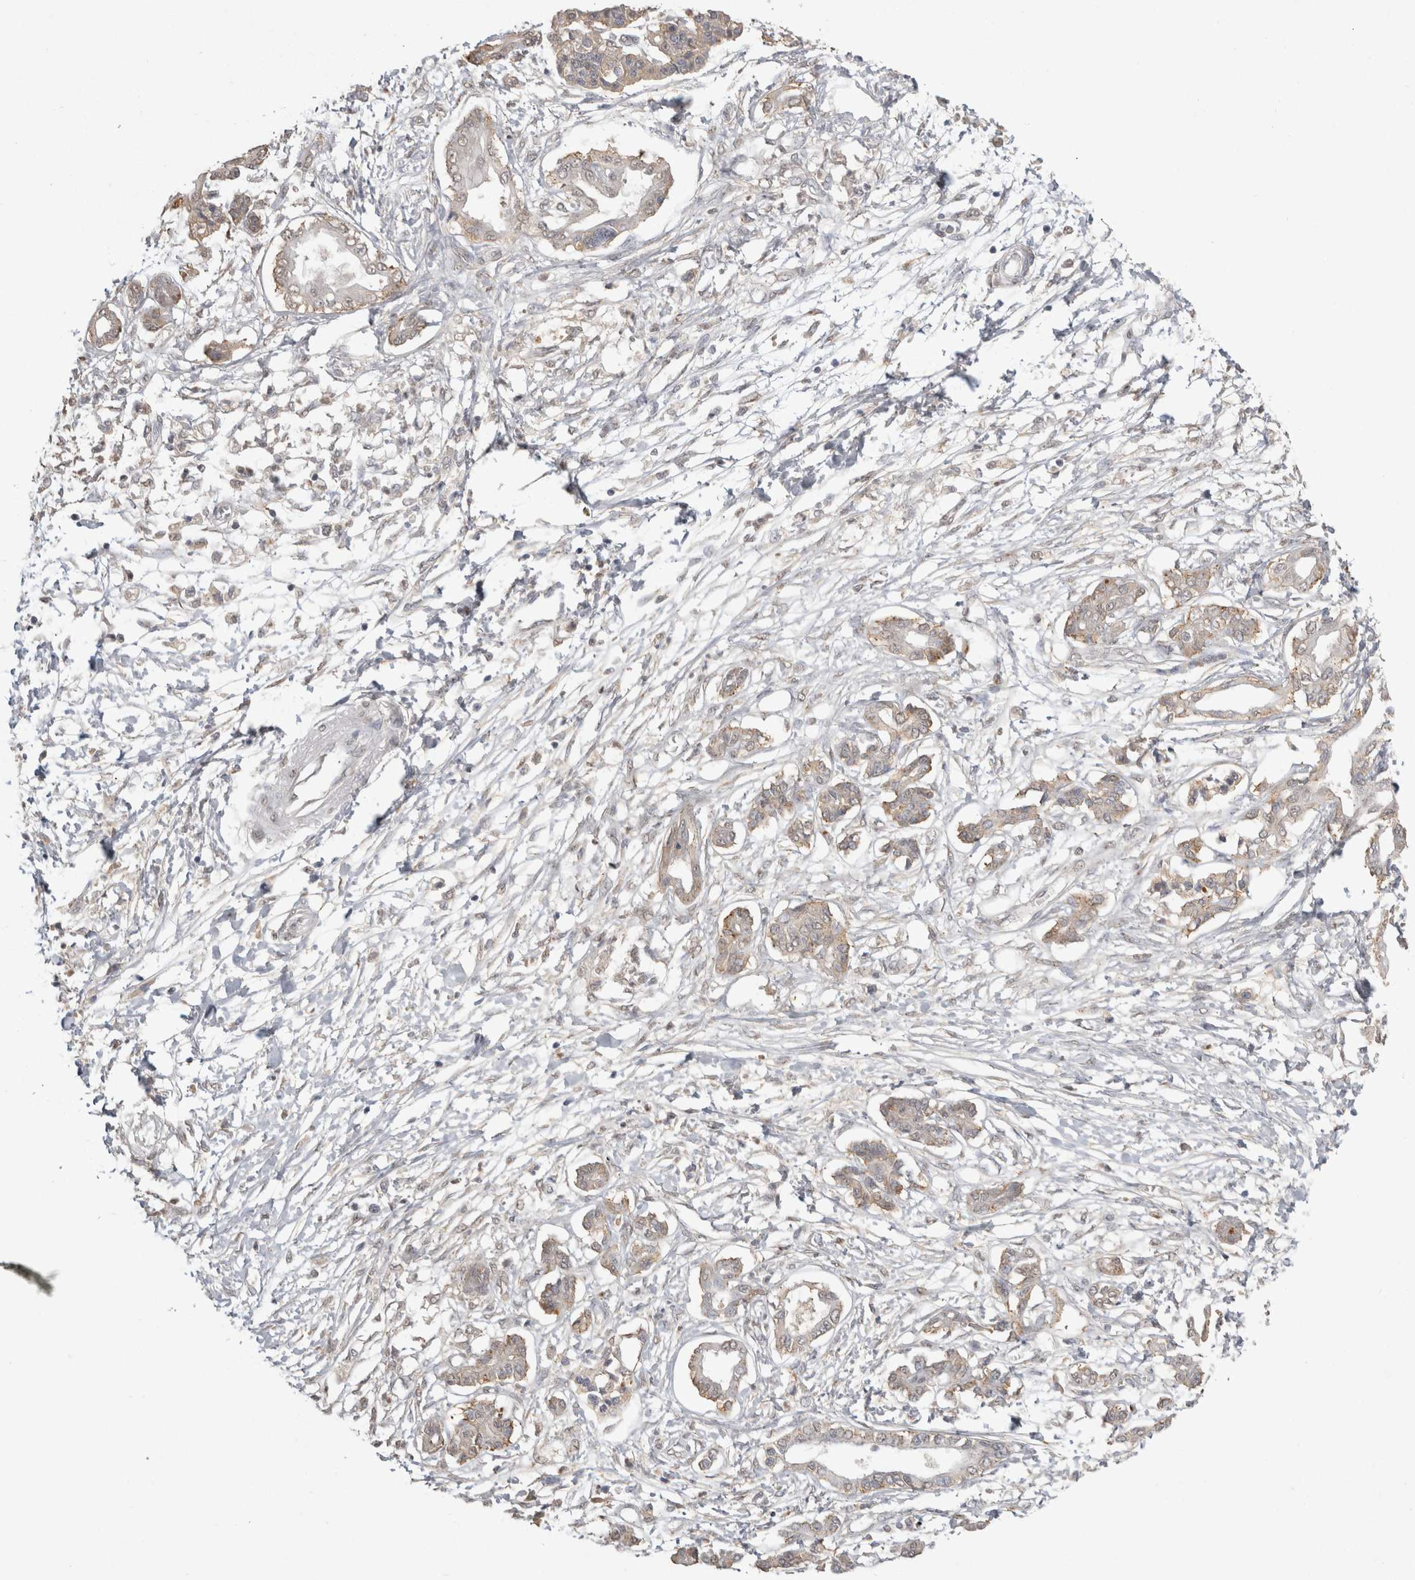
{"staining": {"intensity": "weak", "quantity": ">75%", "location": "cytoplasmic/membranous"}, "tissue": "pancreatic cancer", "cell_type": "Tumor cells", "image_type": "cancer", "snomed": [{"axis": "morphology", "description": "Adenocarcinoma, NOS"}, {"axis": "topography", "description": "Pancreas"}], "caption": "Protein expression analysis of human pancreatic adenocarcinoma reveals weak cytoplasmic/membranous expression in approximately >75% of tumor cells. The staining was performed using DAB to visualize the protein expression in brown, while the nuclei were stained in blue with hematoxylin (Magnification: 20x).", "gene": "NAALADL2", "patient": {"sex": "male", "age": 56}}